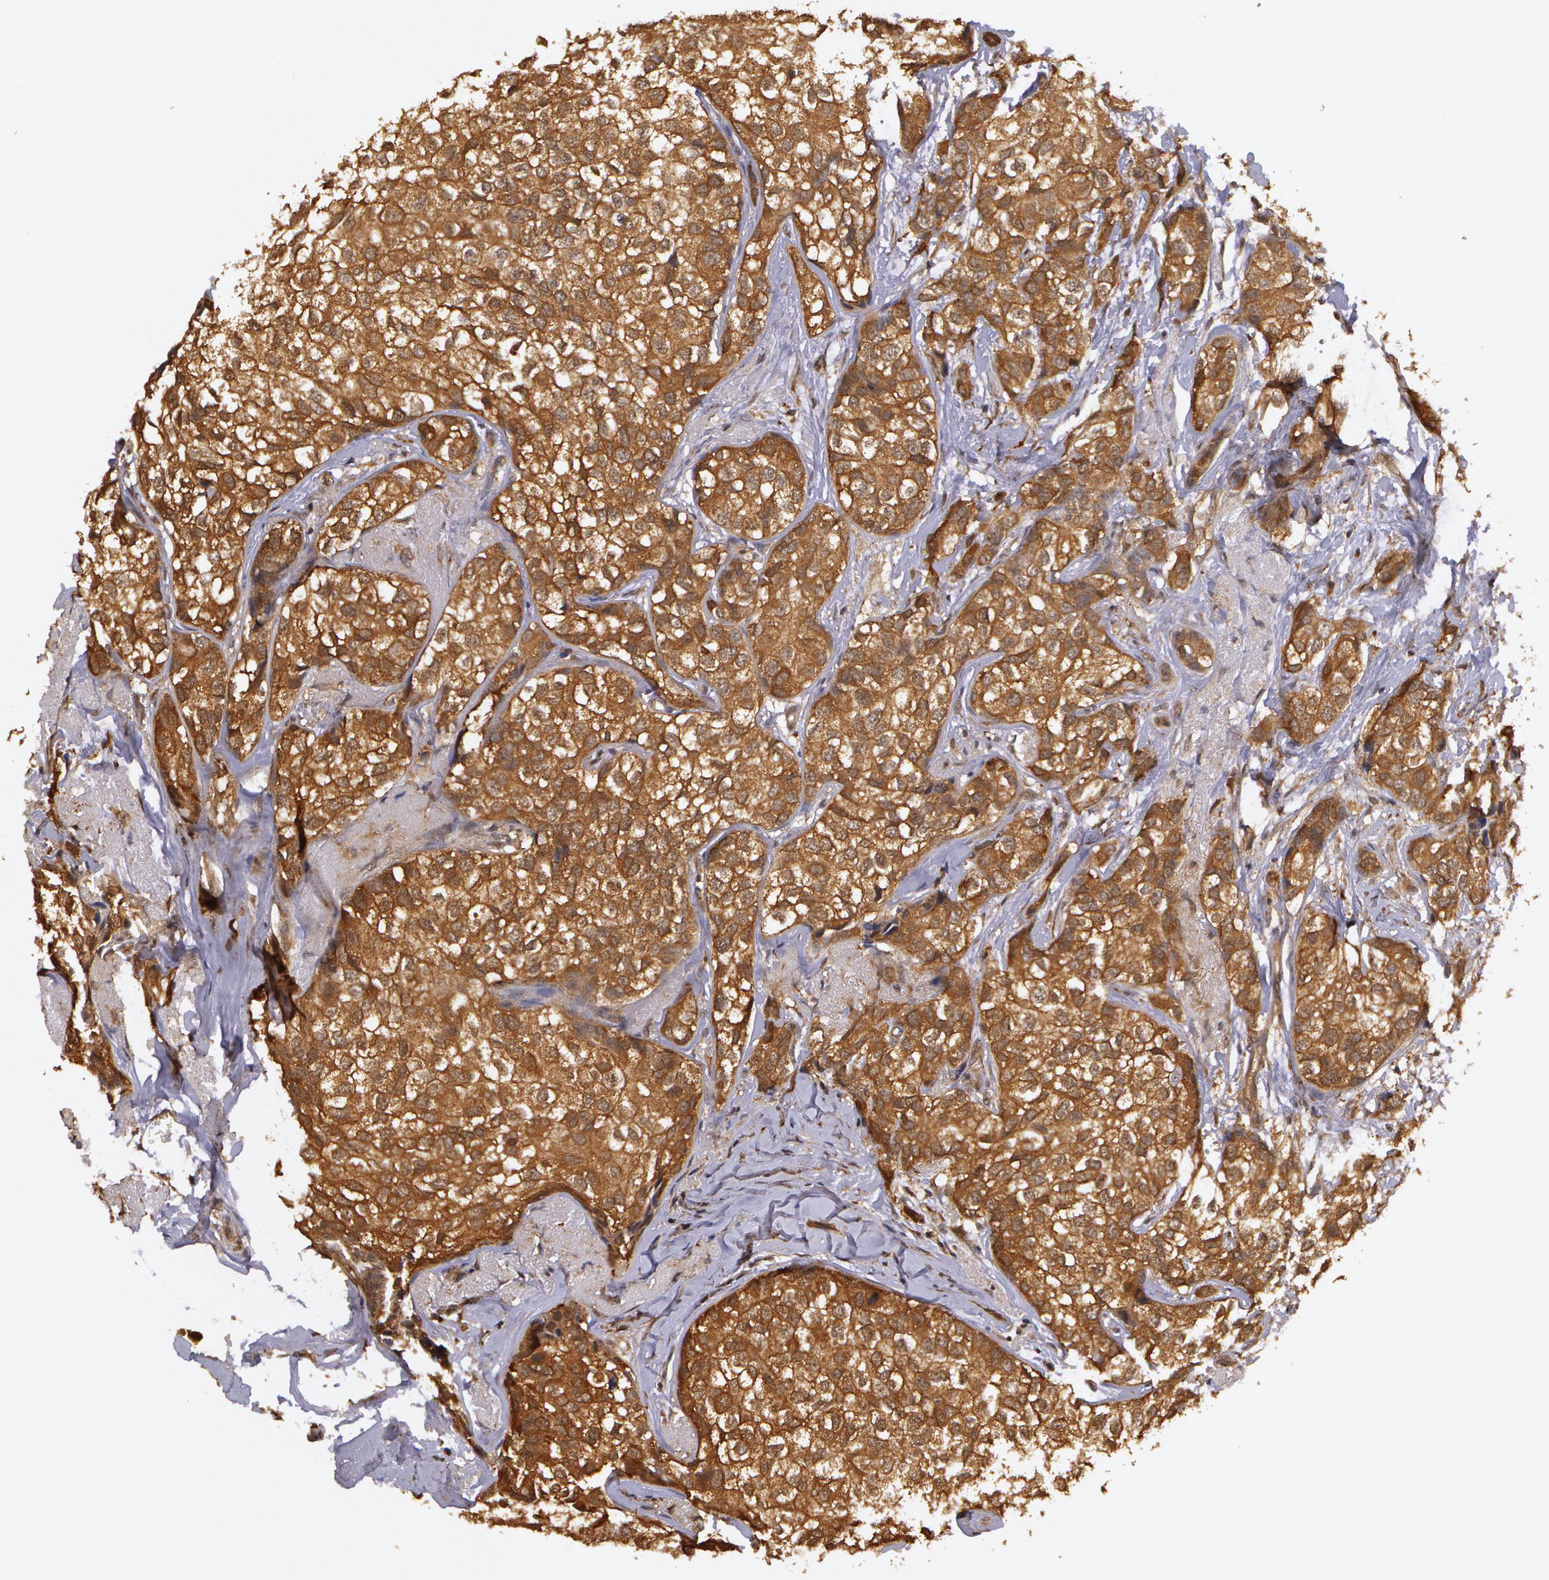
{"staining": {"intensity": "moderate", "quantity": ">75%", "location": "cytoplasmic/membranous"}, "tissue": "breast cancer", "cell_type": "Tumor cells", "image_type": "cancer", "snomed": [{"axis": "morphology", "description": "Duct carcinoma"}, {"axis": "topography", "description": "Breast"}], "caption": "Breast cancer (intraductal carcinoma) was stained to show a protein in brown. There is medium levels of moderate cytoplasmic/membranous expression in about >75% of tumor cells.", "gene": "AHSA1", "patient": {"sex": "female", "age": 68}}